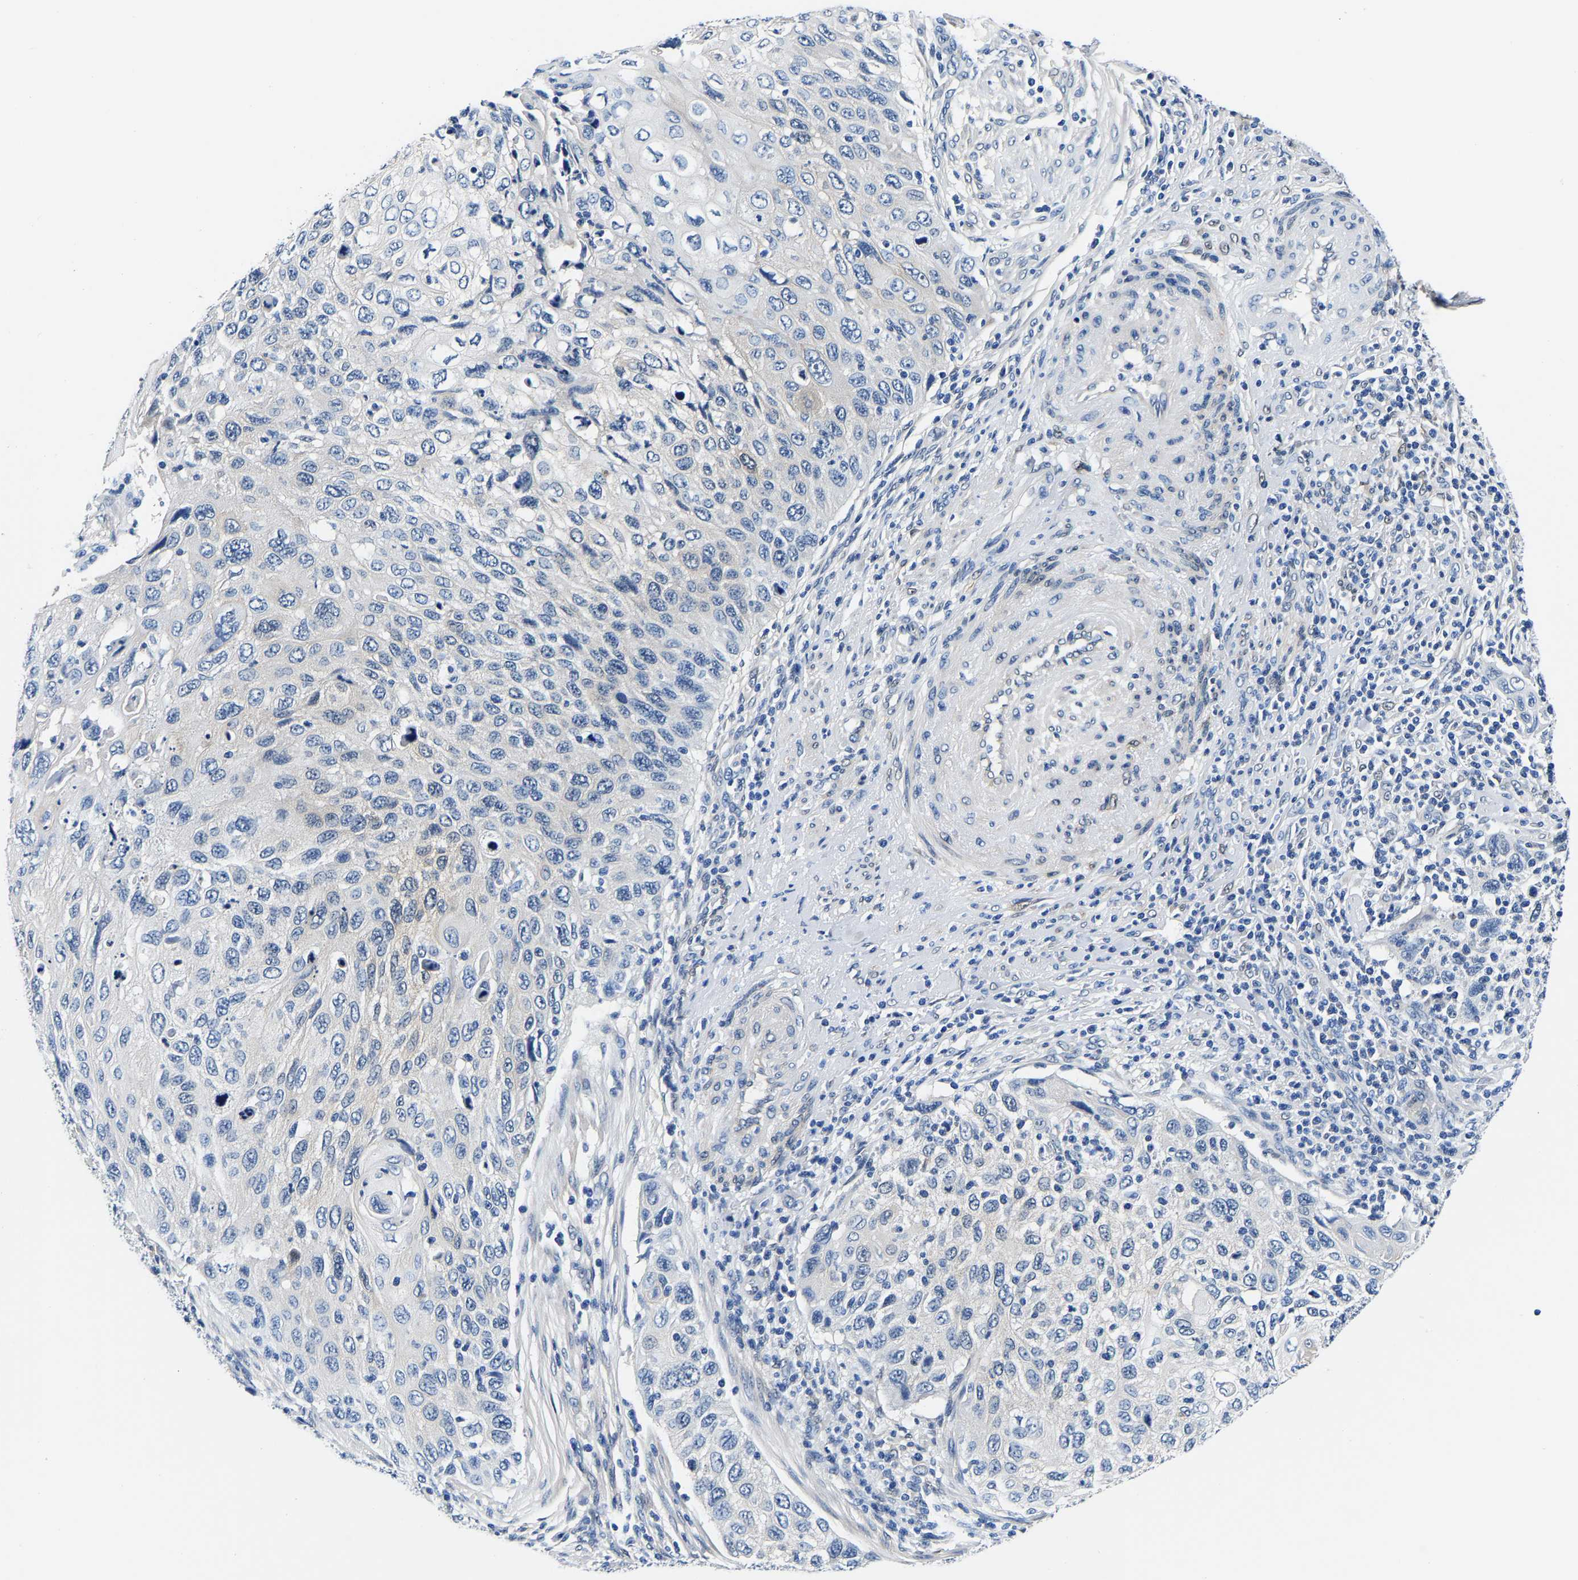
{"staining": {"intensity": "negative", "quantity": "none", "location": "none"}, "tissue": "cervical cancer", "cell_type": "Tumor cells", "image_type": "cancer", "snomed": [{"axis": "morphology", "description": "Squamous cell carcinoma, NOS"}, {"axis": "topography", "description": "Cervix"}], "caption": "An immunohistochemistry micrograph of cervical cancer (squamous cell carcinoma) is shown. There is no staining in tumor cells of cervical cancer (squamous cell carcinoma). (DAB (3,3'-diaminobenzidine) immunohistochemistry (IHC) visualized using brightfield microscopy, high magnification).", "gene": "S100A13", "patient": {"sex": "female", "age": 70}}